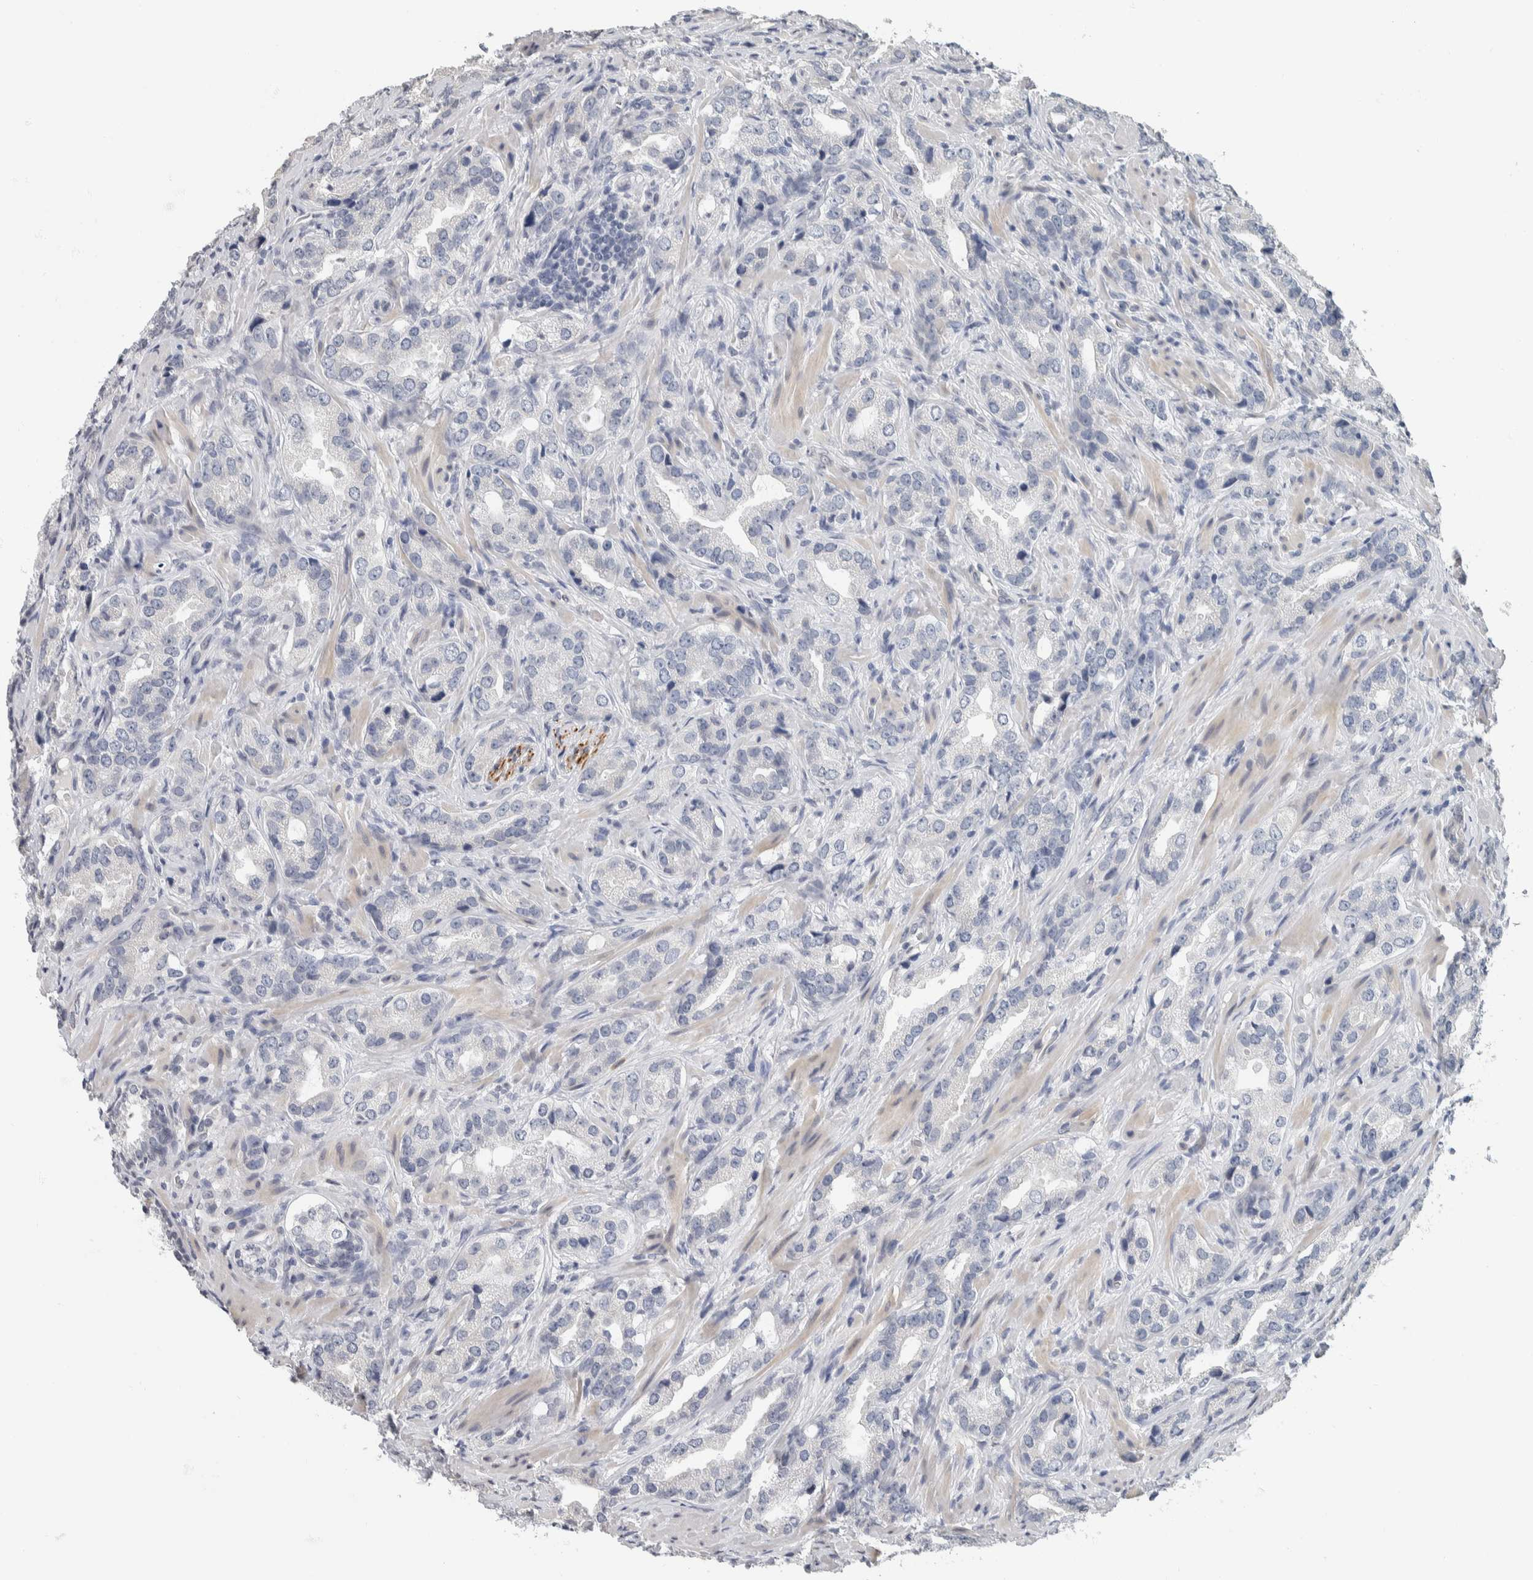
{"staining": {"intensity": "negative", "quantity": "none", "location": "none"}, "tissue": "prostate cancer", "cell_type": "Tumor cells", "image_type": "cancer", "snomed": [{"axis": "morphology", "description": "Adenocarcinoma, High grade"}, {"axis": "topography", "description": "Prostate"}], "caption": "IHC micrograph of neoplastic tissue: human high-grade adenocarcinoma (prostate) stained with DAB (3,3'-diaminobenzidine) displays no significant protein staining in tumor cells.", "gene": "NEFM", "patient": {"sex": "male", "age": 63}}